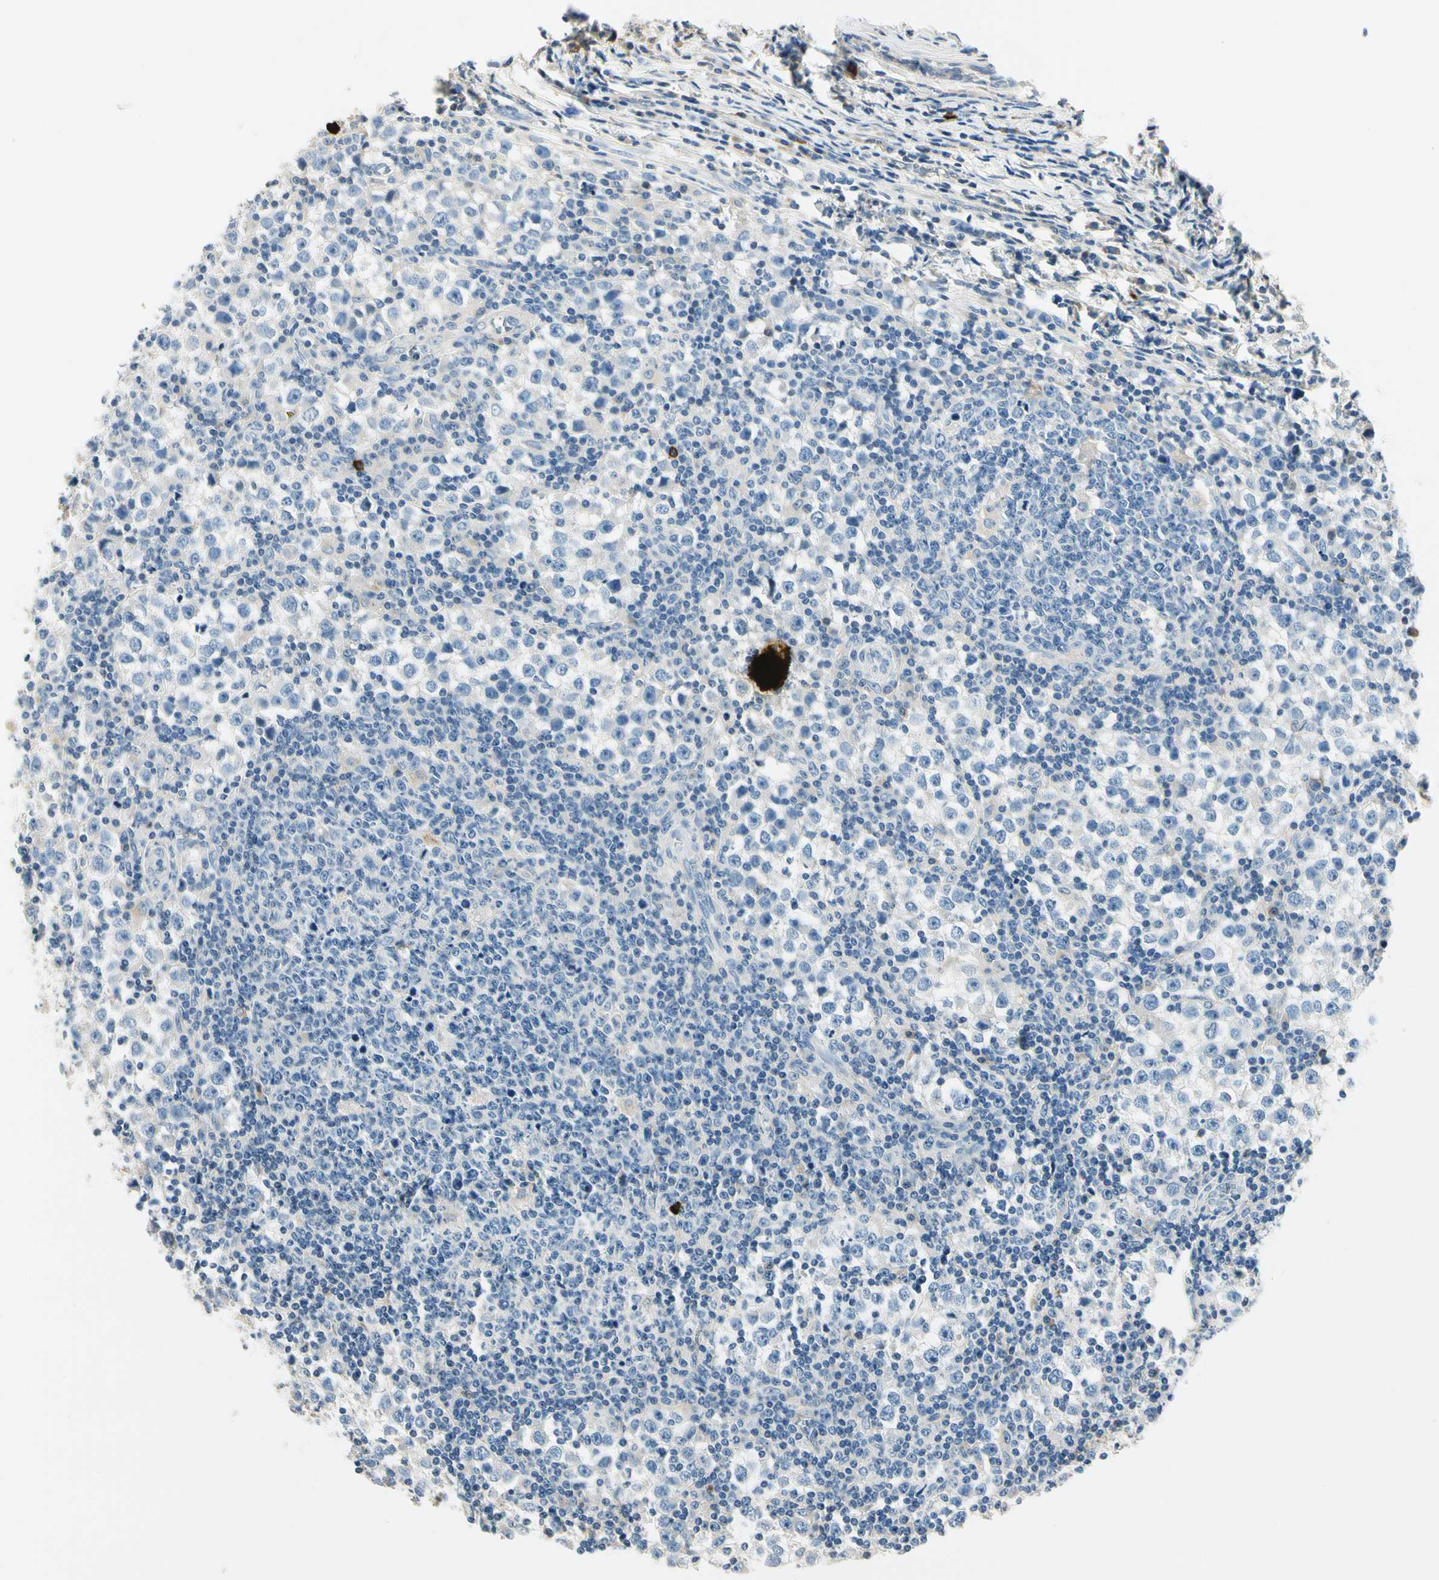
{"staining": {"intensity": "negative", "quantity": "none", "location": "none"}, "tissue": "testis cancer", "cell_type": "Tumor cells", "image_type": "cancer", "snomed": [{"axis": "morphology", "description": "Seminoma, NOS"}, {"axis": "topography", "description": "Testis"}], "caption": "An immunohistochemistry (IHC) image of testis cancer (seminoma) is shown. There is no staining in tumor cells of testis cancer (seminoma).", "gene": "TGFBR3", "patient": {"sex": "male", "age": 65}}